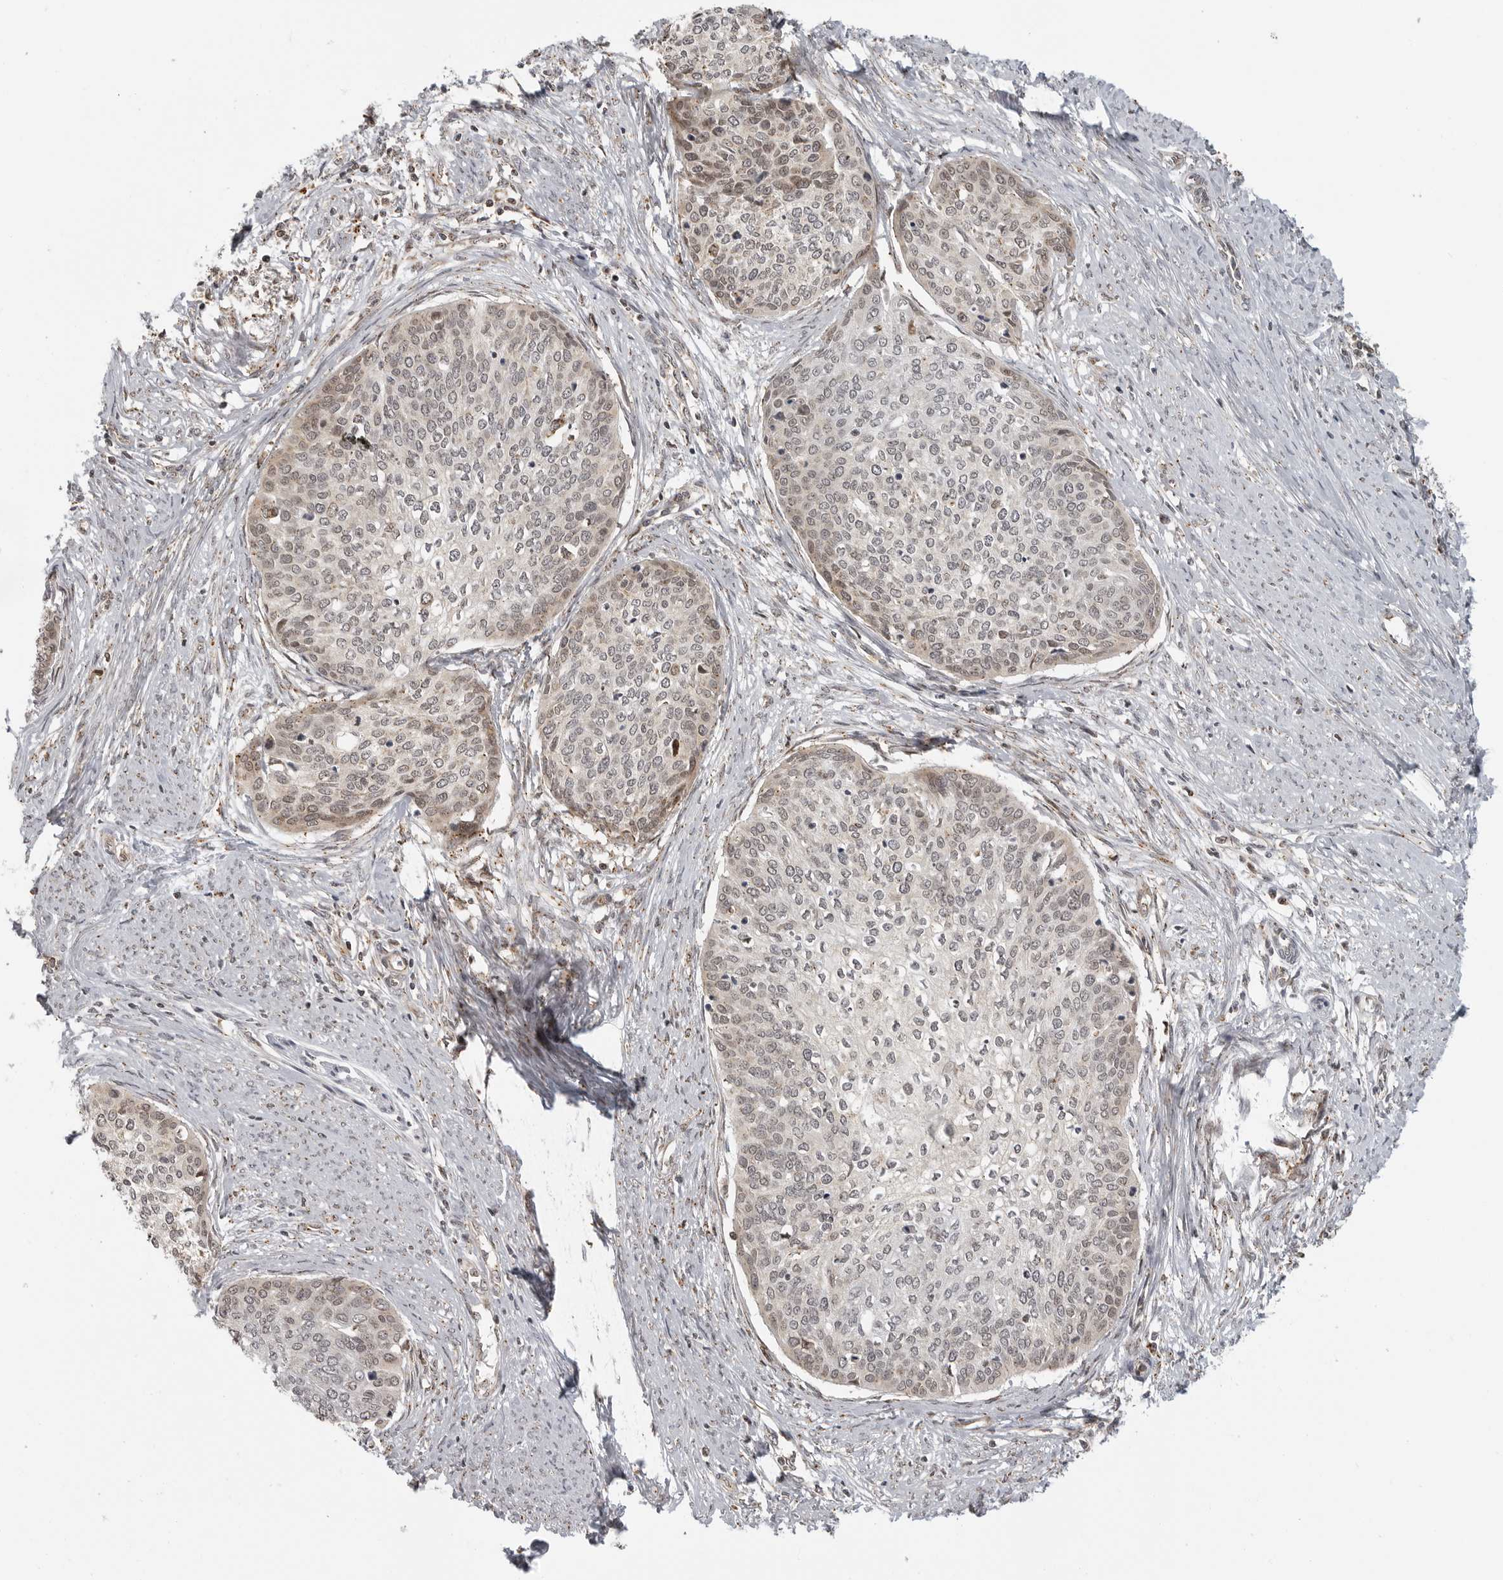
{"staining": {"intensity": "weak", "quantity": "<25%", "location": "nuclear"}, "tissue": "cervical cancer", "cell_type": "Tumor cells", "image_type": "cancer", "snomed": [{"axis": "morphology", "description": "Squamous cell carcinoma, NOS"}, {"axis": "topography", "description": "Cervix"}], "caption": "The photomicrograph displays no staining of tumor cells in cervical cancer.", "gene": "COPA", "patient": {"sex": "female", "age": 37}}